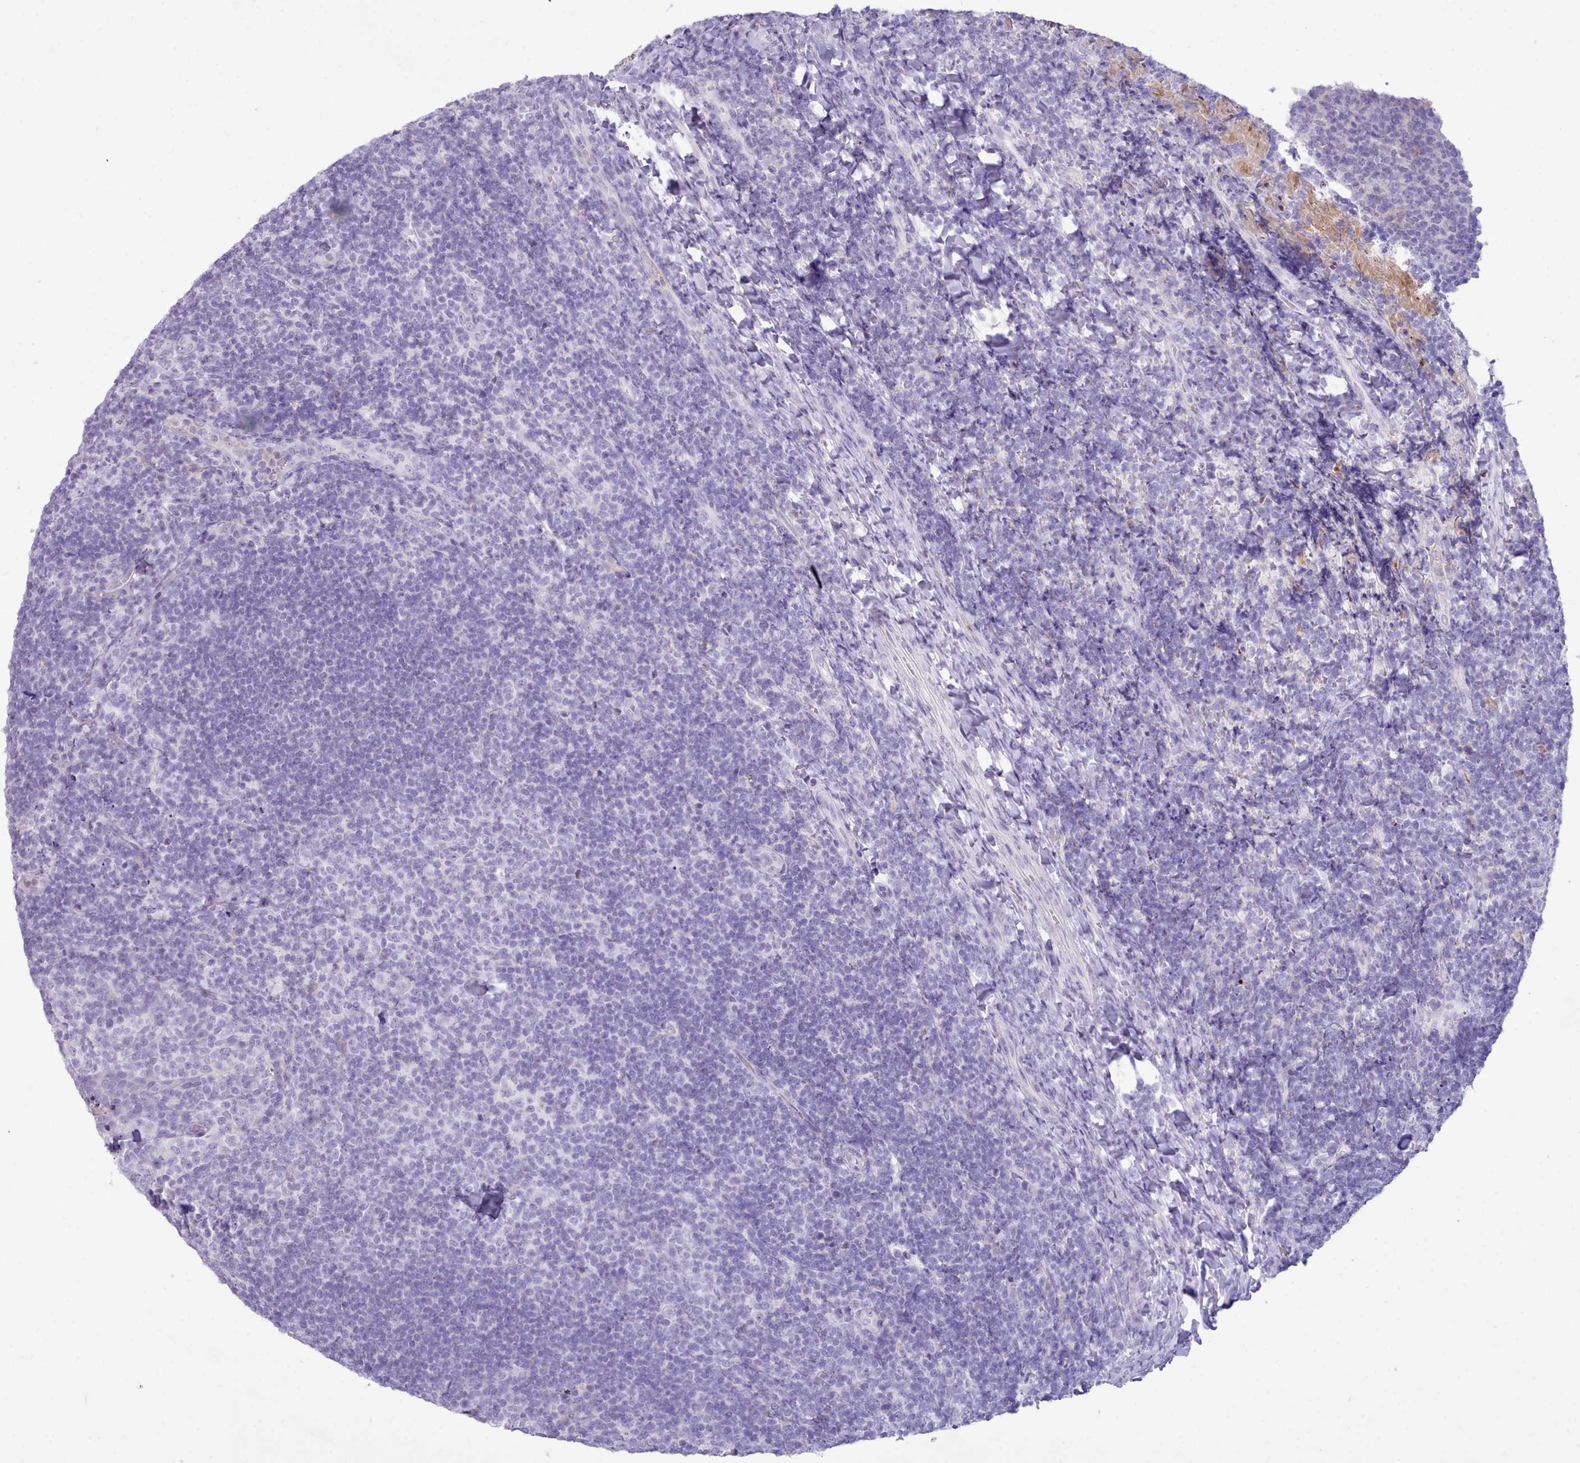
{"staining": {"intensity": "negative", "quantity": "none", "location": "none"}, "tissue": "tonsil", "cell_type": "Germinal center cells", "image_type": "normal", "snomed": [{"axis": "morphology", "description": "Normal tissue, NOS"}, {"axis": "topography", "description": "Tonsil"}], "caption": "High power microscopy image of an IHC photomicrograph of normal tonsil, revealing no significant positivity in germinal center cells. (DAB immunohistochemistry (IHC), high magnification).", "gene": "NKX1", "patient": {"sex": "female", "age": 10}}